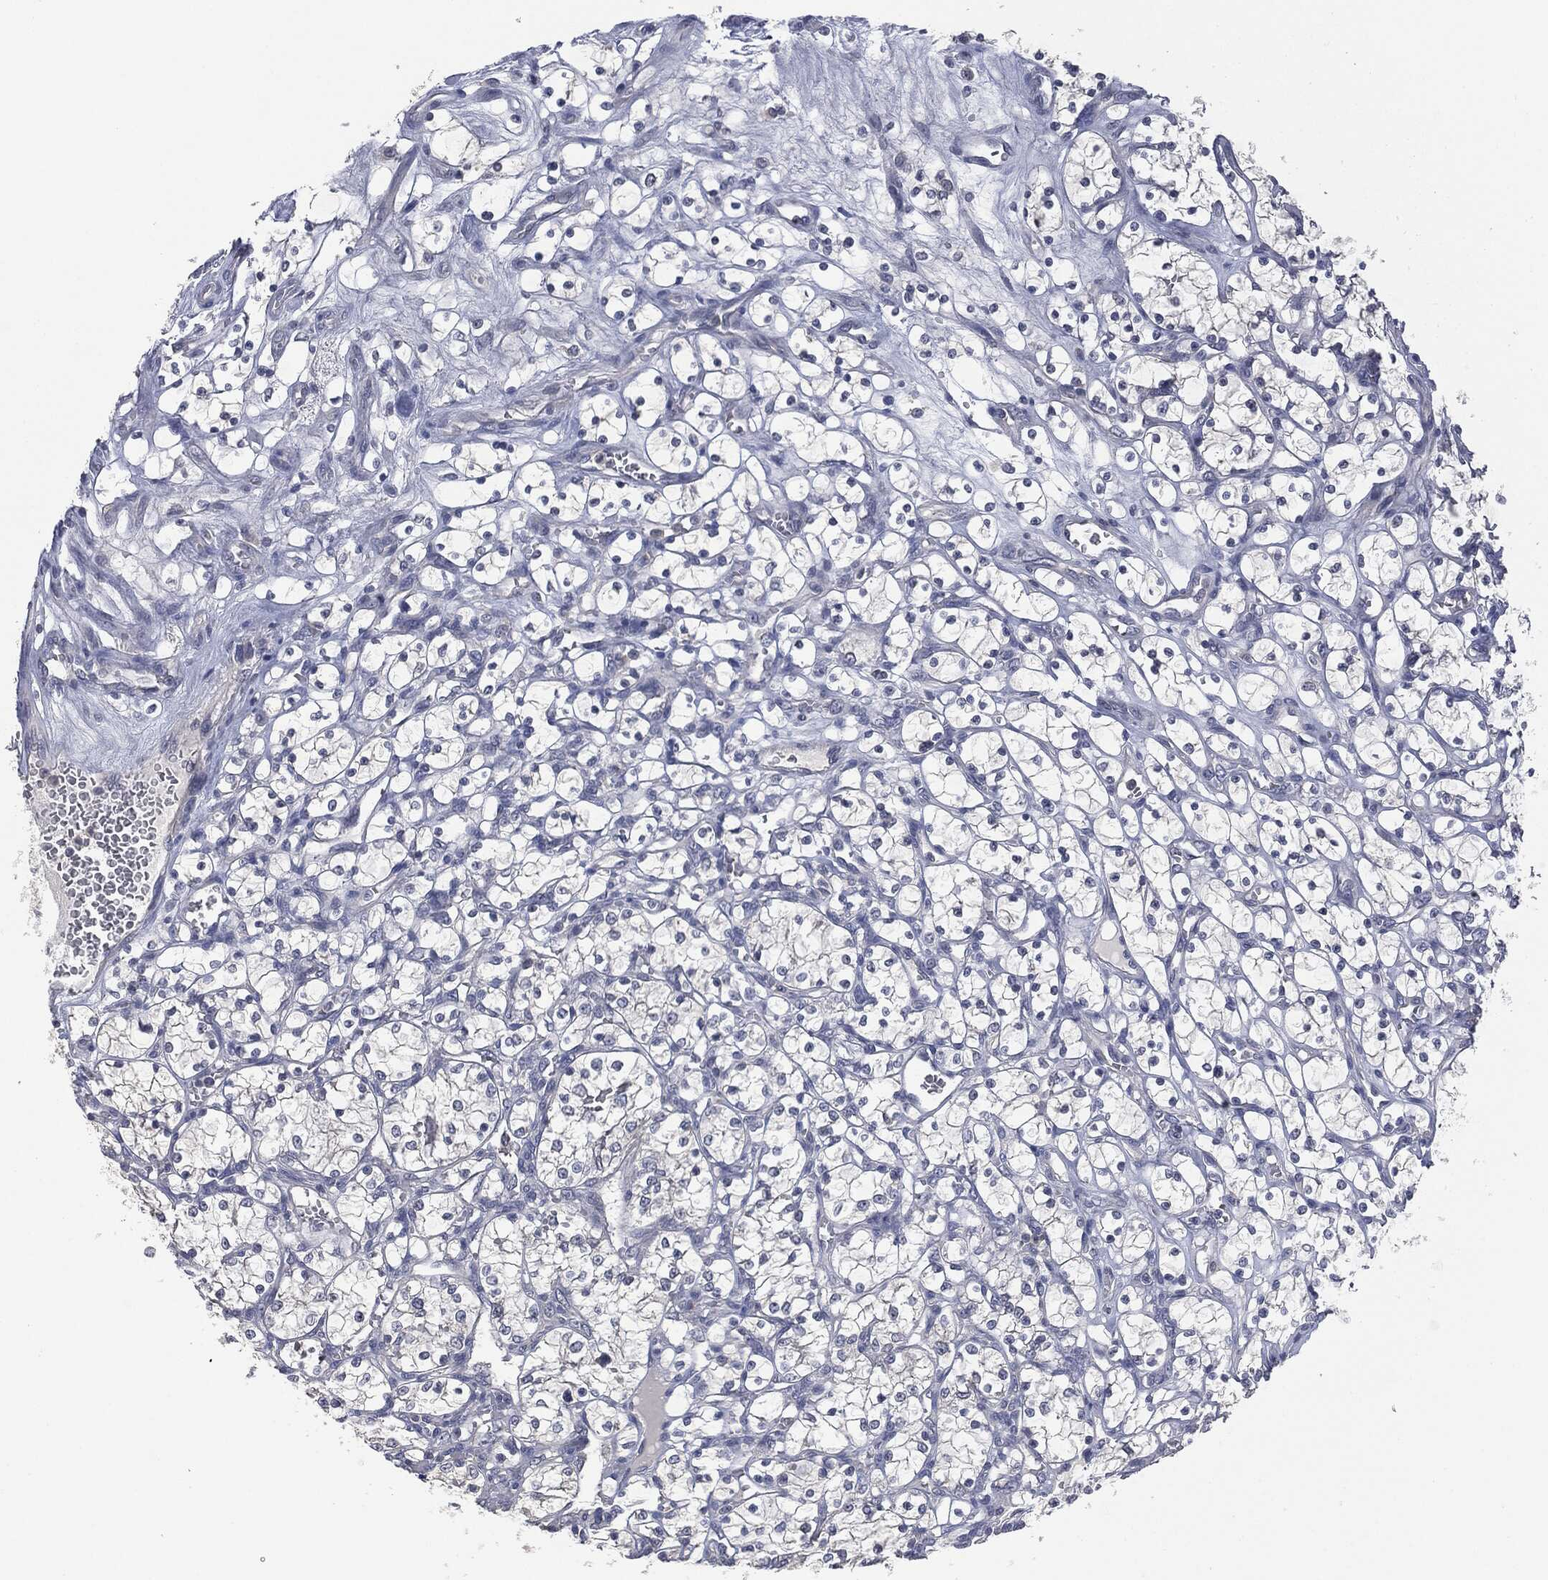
{"staining": {"intensity": "negative", "quantity": "none", "location": "none"}, "tissue": "renal cancer", "cell_type": "Tumor cells", "image_type": "cancer", "snomed": [{"axis": "morphology", "description": "Adenocarcinoma, NOS"}, {"axis": "topography", "description": "Kidney"}], "caption": "Immunohistochemistry of renal cancer demonstrates no staining in tumor cells.", "gene": "IL1RN", "patient": {"sex": "female", "age": 69}}